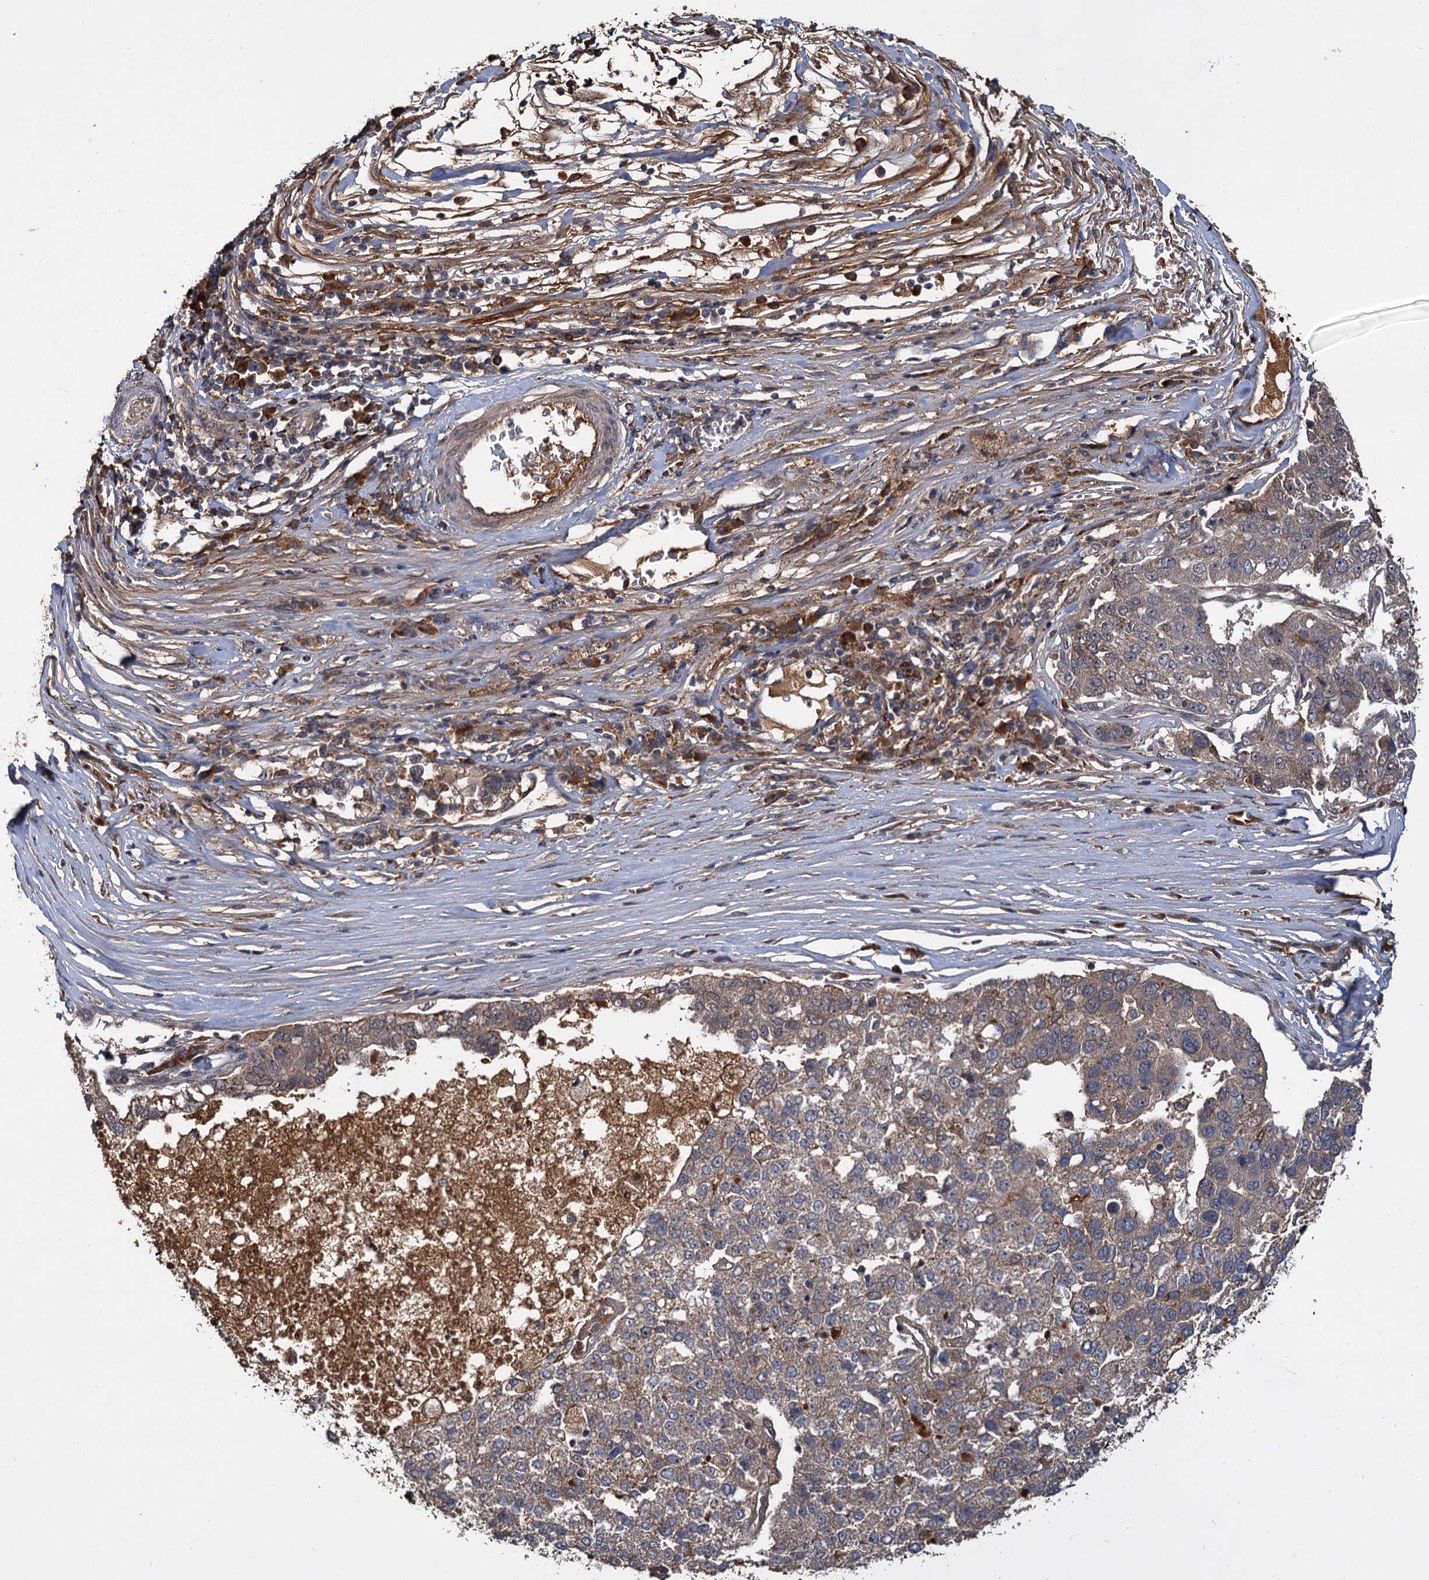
{"staining": {"intensity": "moderate", "quantity": "<25%", "location": "cytoplasmic/membranous"}, "tissue": "pancreatic cancer", "cell_type": "Tumor cells", "image_type": "cancer", "snomed": [{"axis": "morphology", "description": "Adenocarcinoma, NOS"}, {"axis": "topography", "description": "Pancreas"}], "caption": "Human pancreatic cancer (adenocarcinoma) stained for a protein (brown) shows moderate cytoplasmic/membranous positive positivity in approximately <25% of tumor cells.", "gene": "MBD6", "patient": {"sex": "female", "age": 61}}